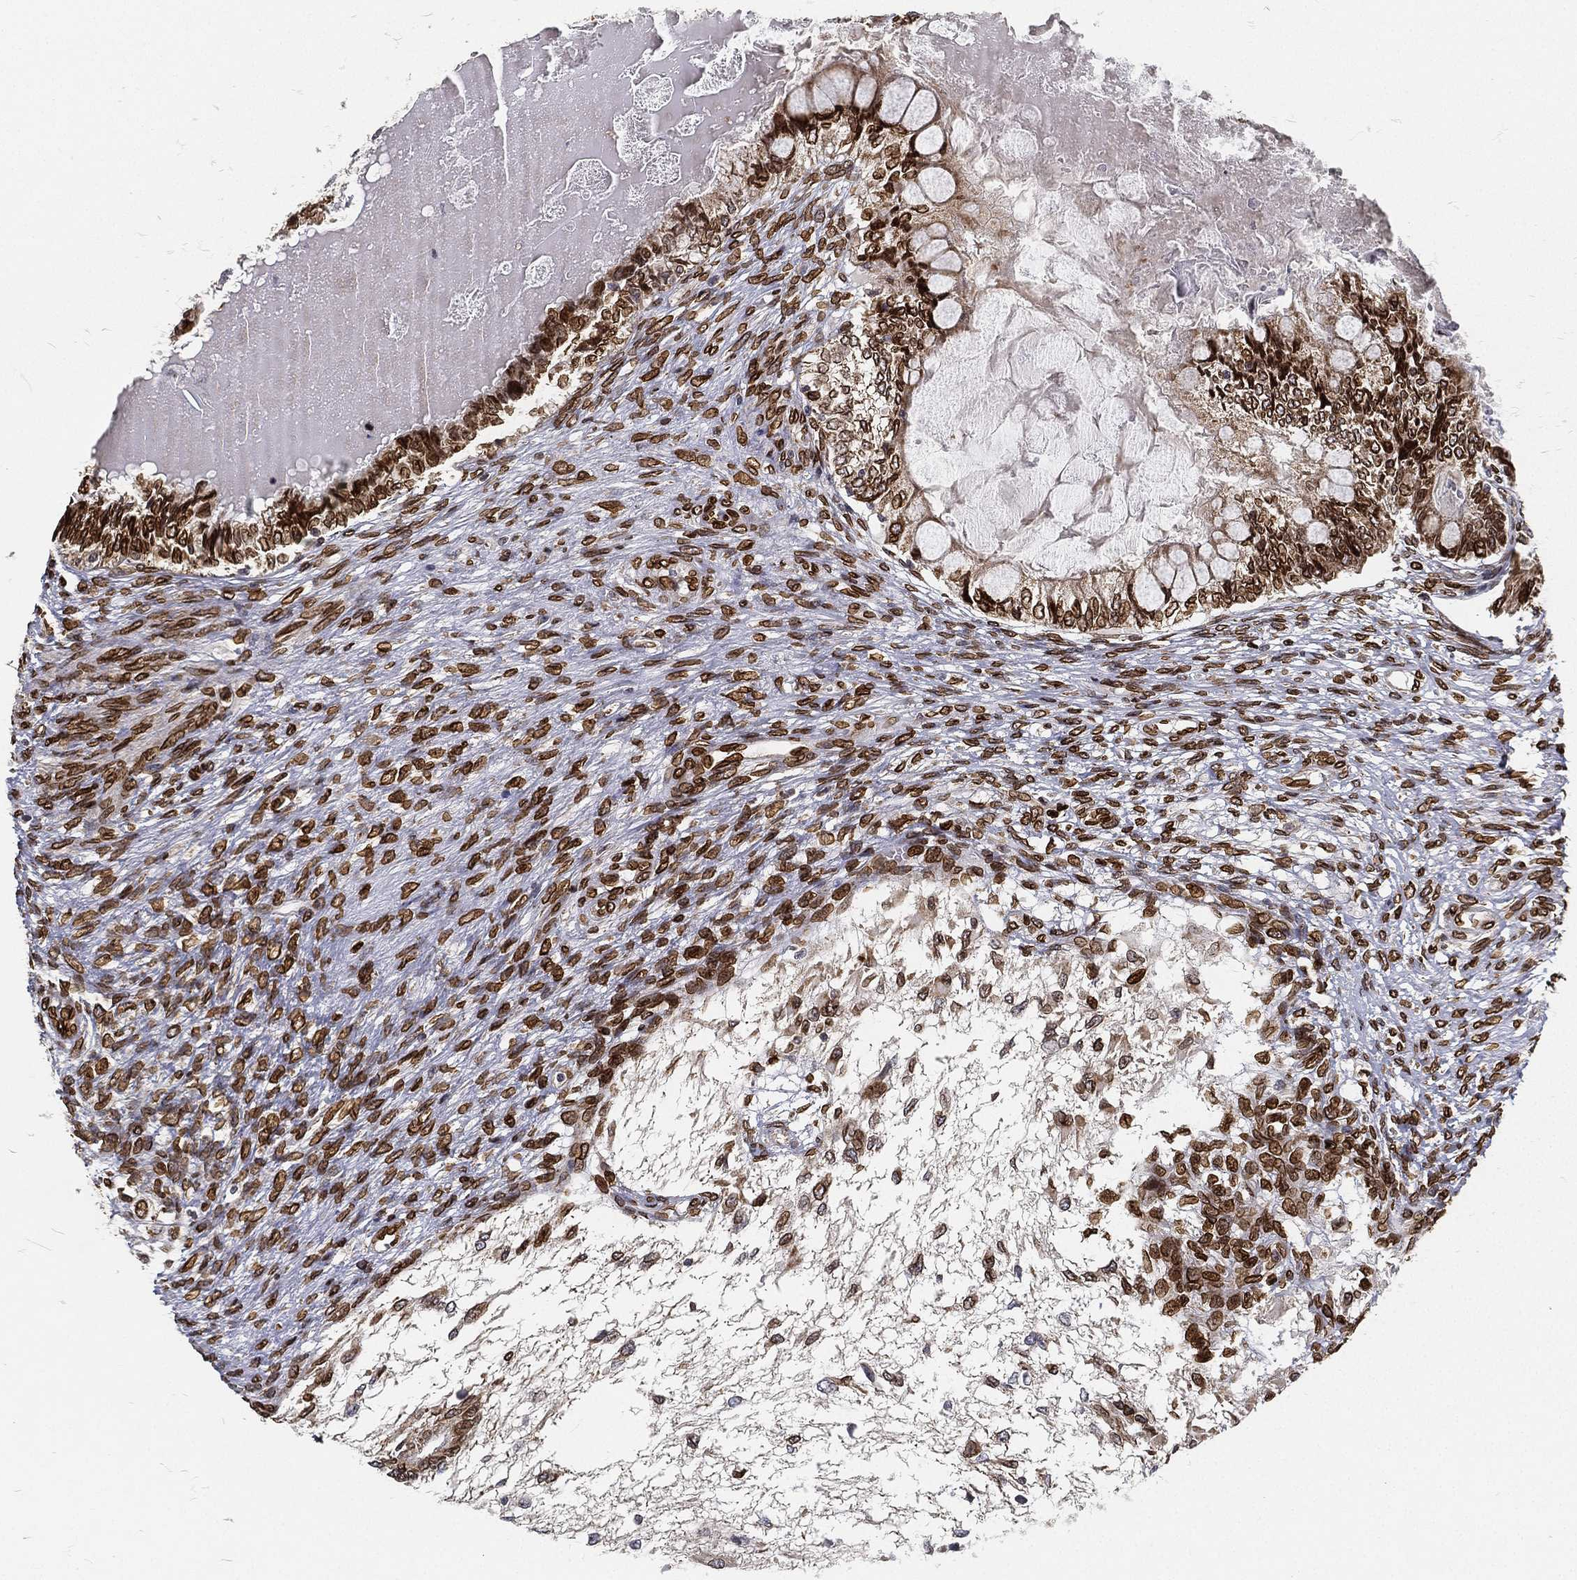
{"staining": {"intensity": "strong", "quantity": ">75%", "location": "cytoplasmic/membranous,nuclear"}, "tissue": "testis cancer", "cell_type": "Tumor cells", "image_type": "cancer", "snomed": [{"axis": "morphology", "description": "Seminoma, NOS"}, {"axis": "morphology", "description": "Carcinoma, Embryonal, NOS"}, {"axis": "topography", "description": "Testis"}], "caption": "Protein positivity by IHC displays strong cytoplasmic/membranous and nuclear staining in approximately >75% of tumor cells in testis seminoma.", "gene": "PALB2", "patient": {"sex": "male", "age": 41}}